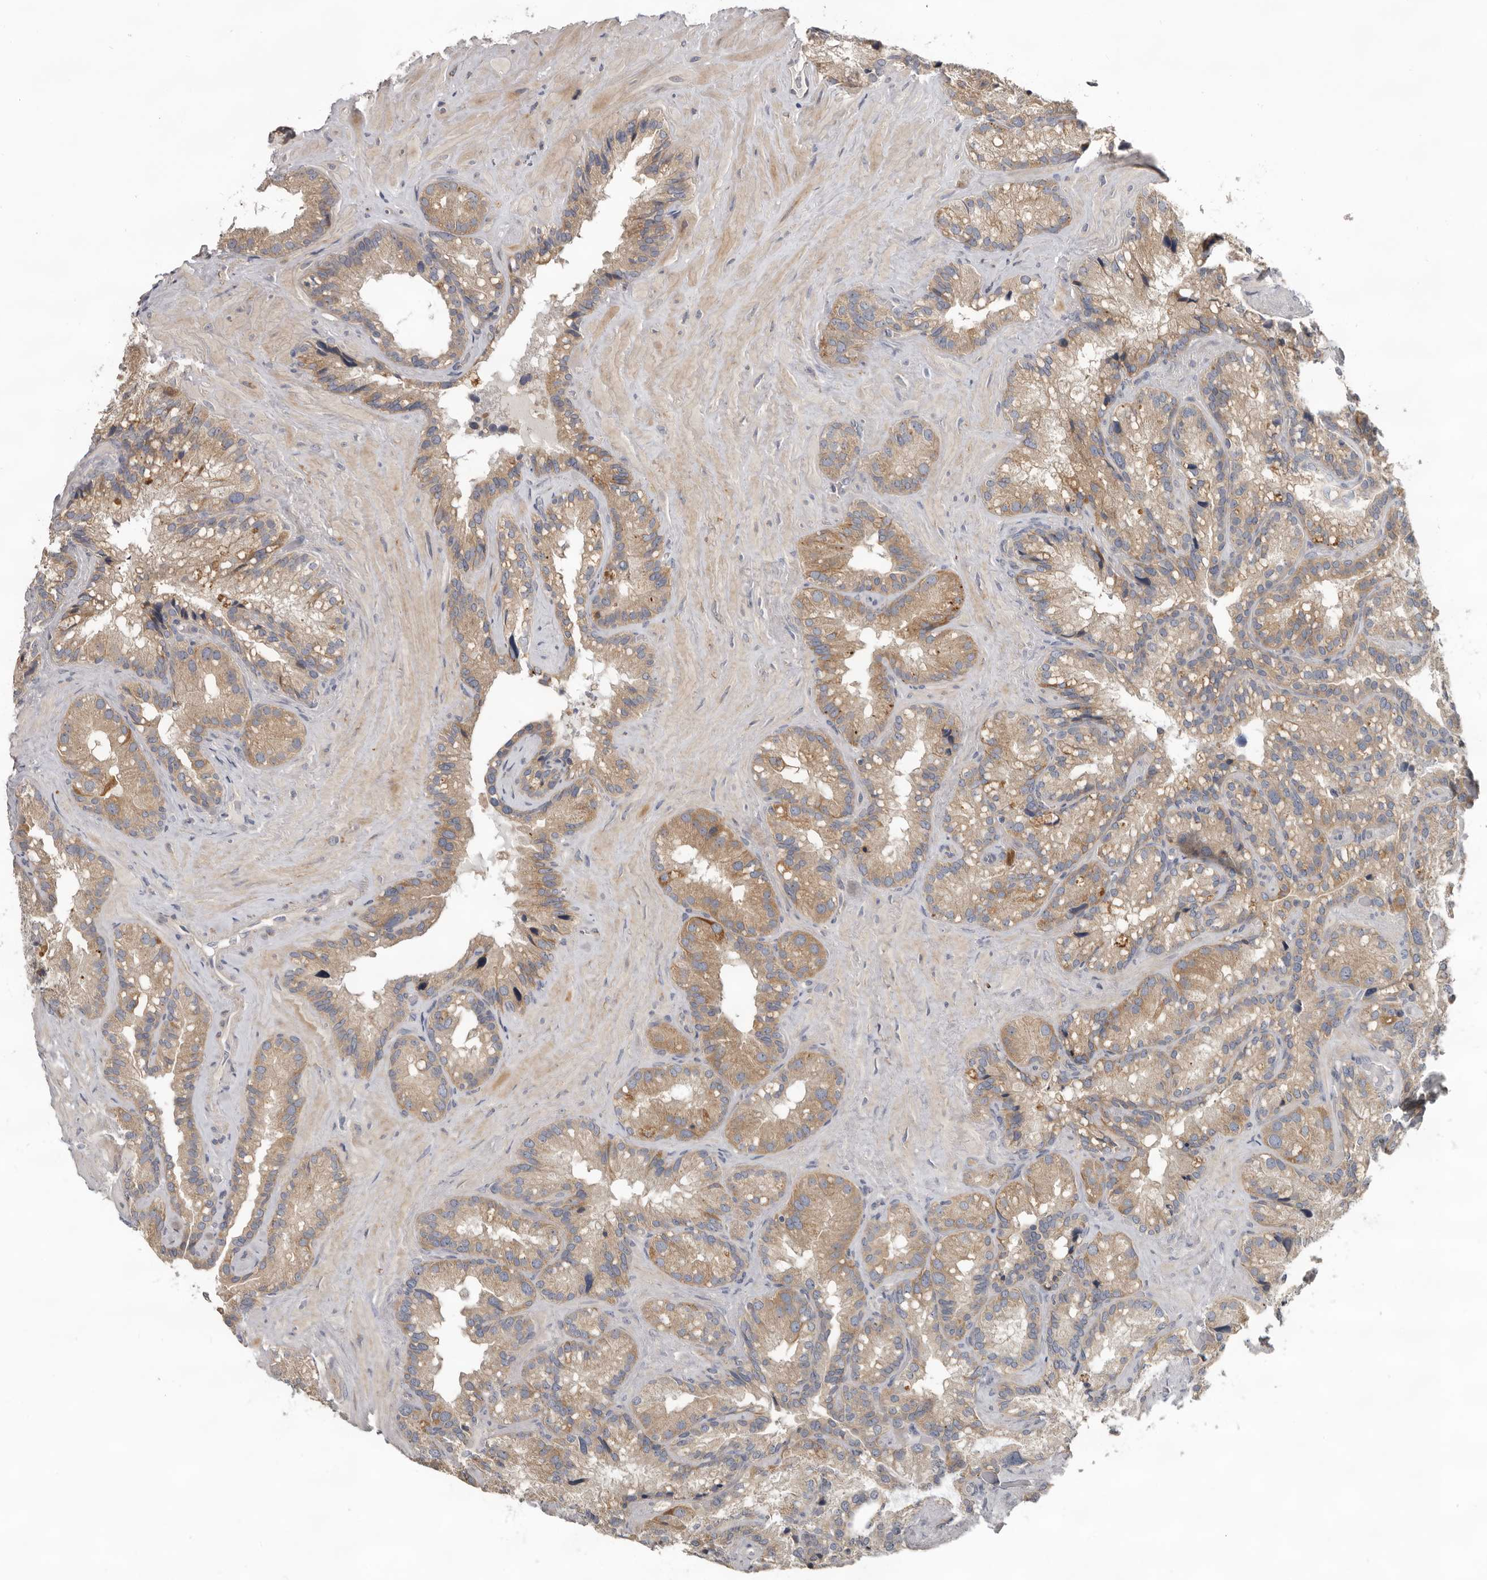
{"staining": {"intensity": "moderate", "quantity": ">75%", "location": "cytoplasmic/membranous"}, "tissue": "seminal vesicle", "cell_type": "Glandular cells", "image_type": "normal", "snomed": [{"axis": "morphology", "description": "Normal tissue, NOS"}, {"axis": "topography", "description": "Prostate"}, {"axis": "topography", "description": "Seminal veicle"}], "caption": "Protein staining of normal seminal vesicle exhibits moderate cytoplasmic/membranous expression in approximately >75% of glandular cells. The staining was performed using DAB to visualize the protein expression in brown, while the nuclei were stained in blue with hematoxylin (Magnification: 20x).", "gene": "HINT3", "patient": {"sex": "male", "age": 68}}